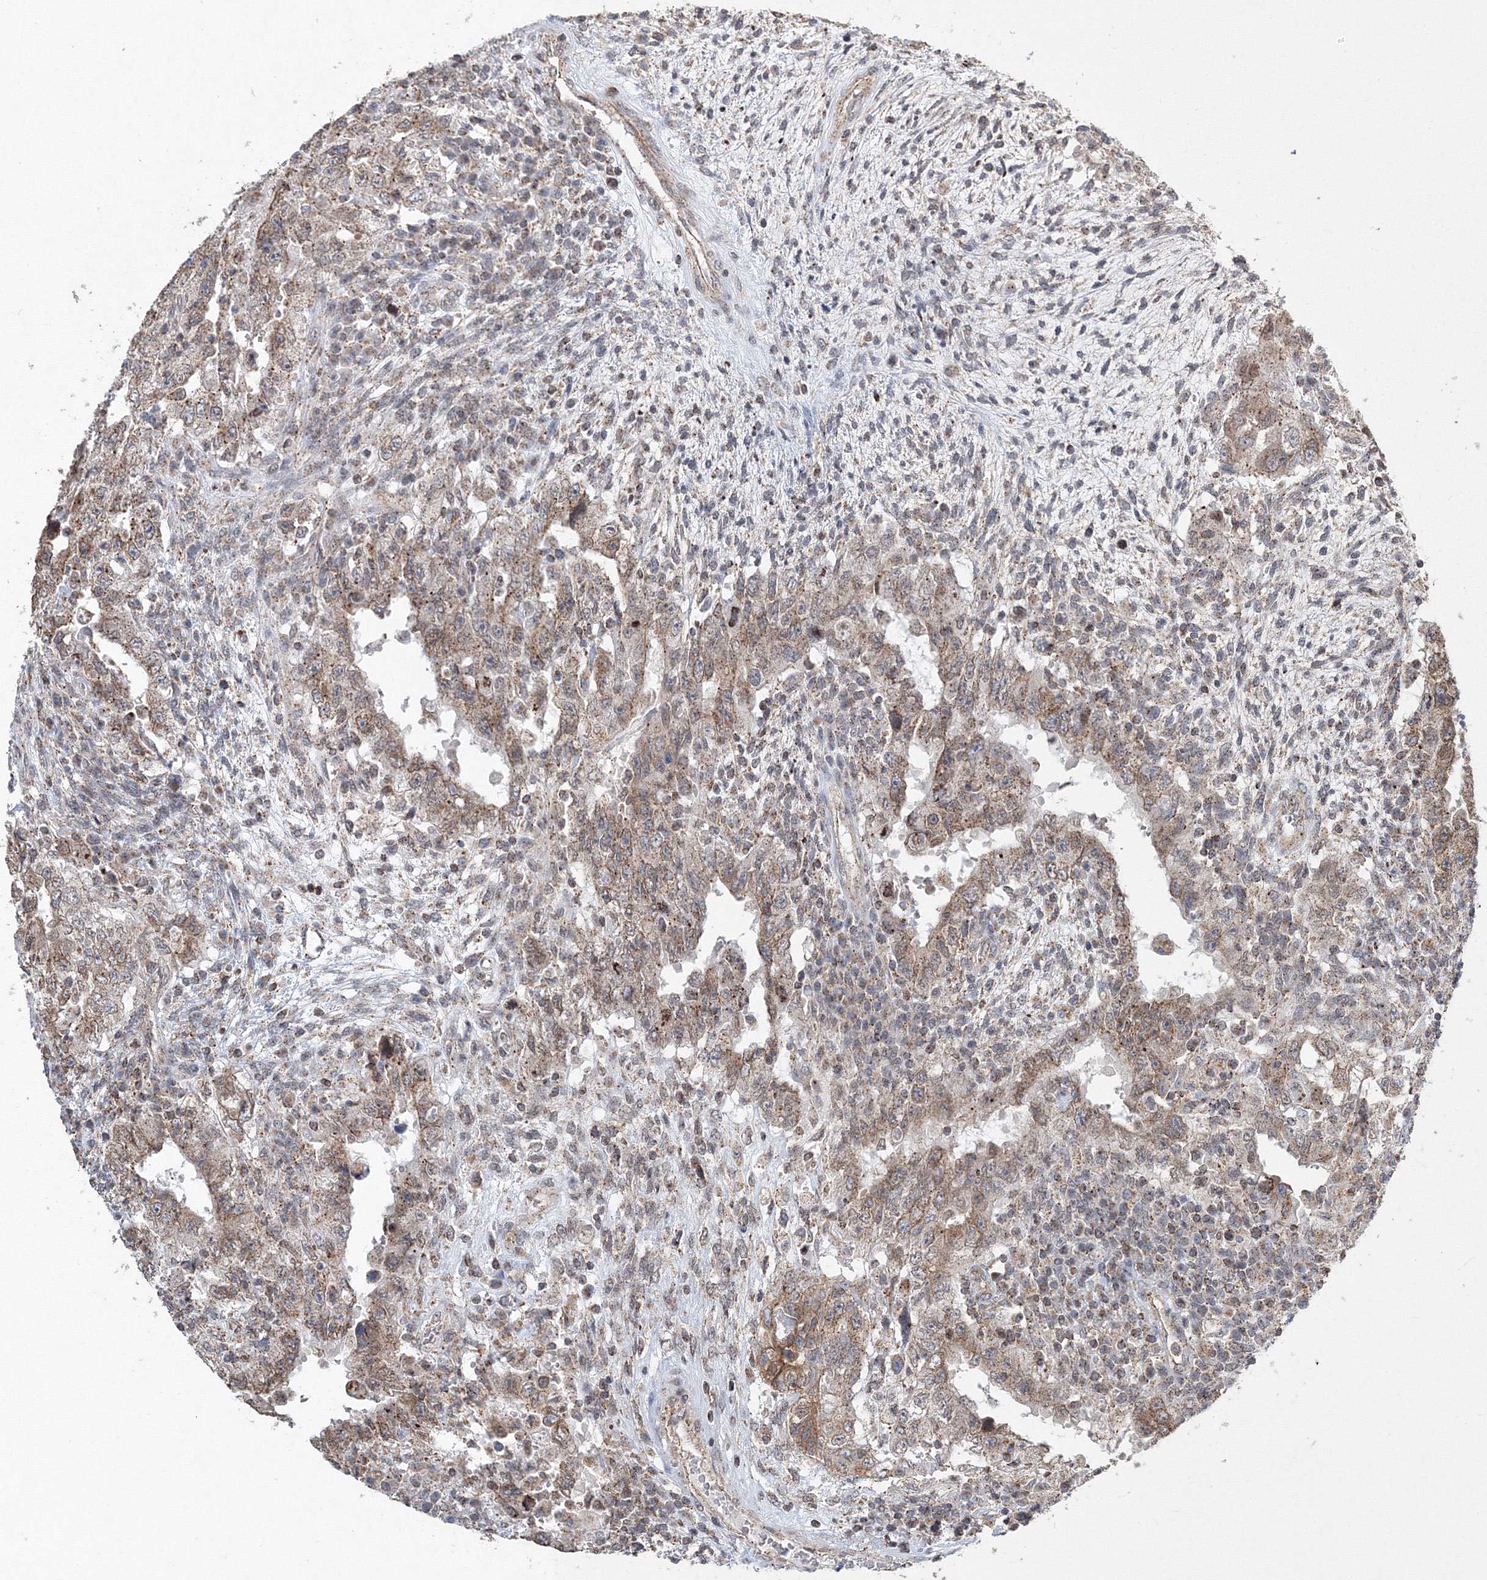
{"staining": {"intensity": "moderate", "quantity": "<25%", "location": "cytoplasmic/membranous"}, "tissue": "testis cancer", "cell_type": "Tumor cells", "image_type": "cancer", "snomed": [{"axis": "morphology", "description": "Carcinoma, Embryonal, NOS"}, {"axis": "topography", "description": "Testis"}], "caption": "A low amount of moderate cytoplasmic/membranous positivity is present in about <25% of tumor cells in testis cancer tissue.", "gene": "AASDH", "patient": {"sex": "male", "age": 26}}